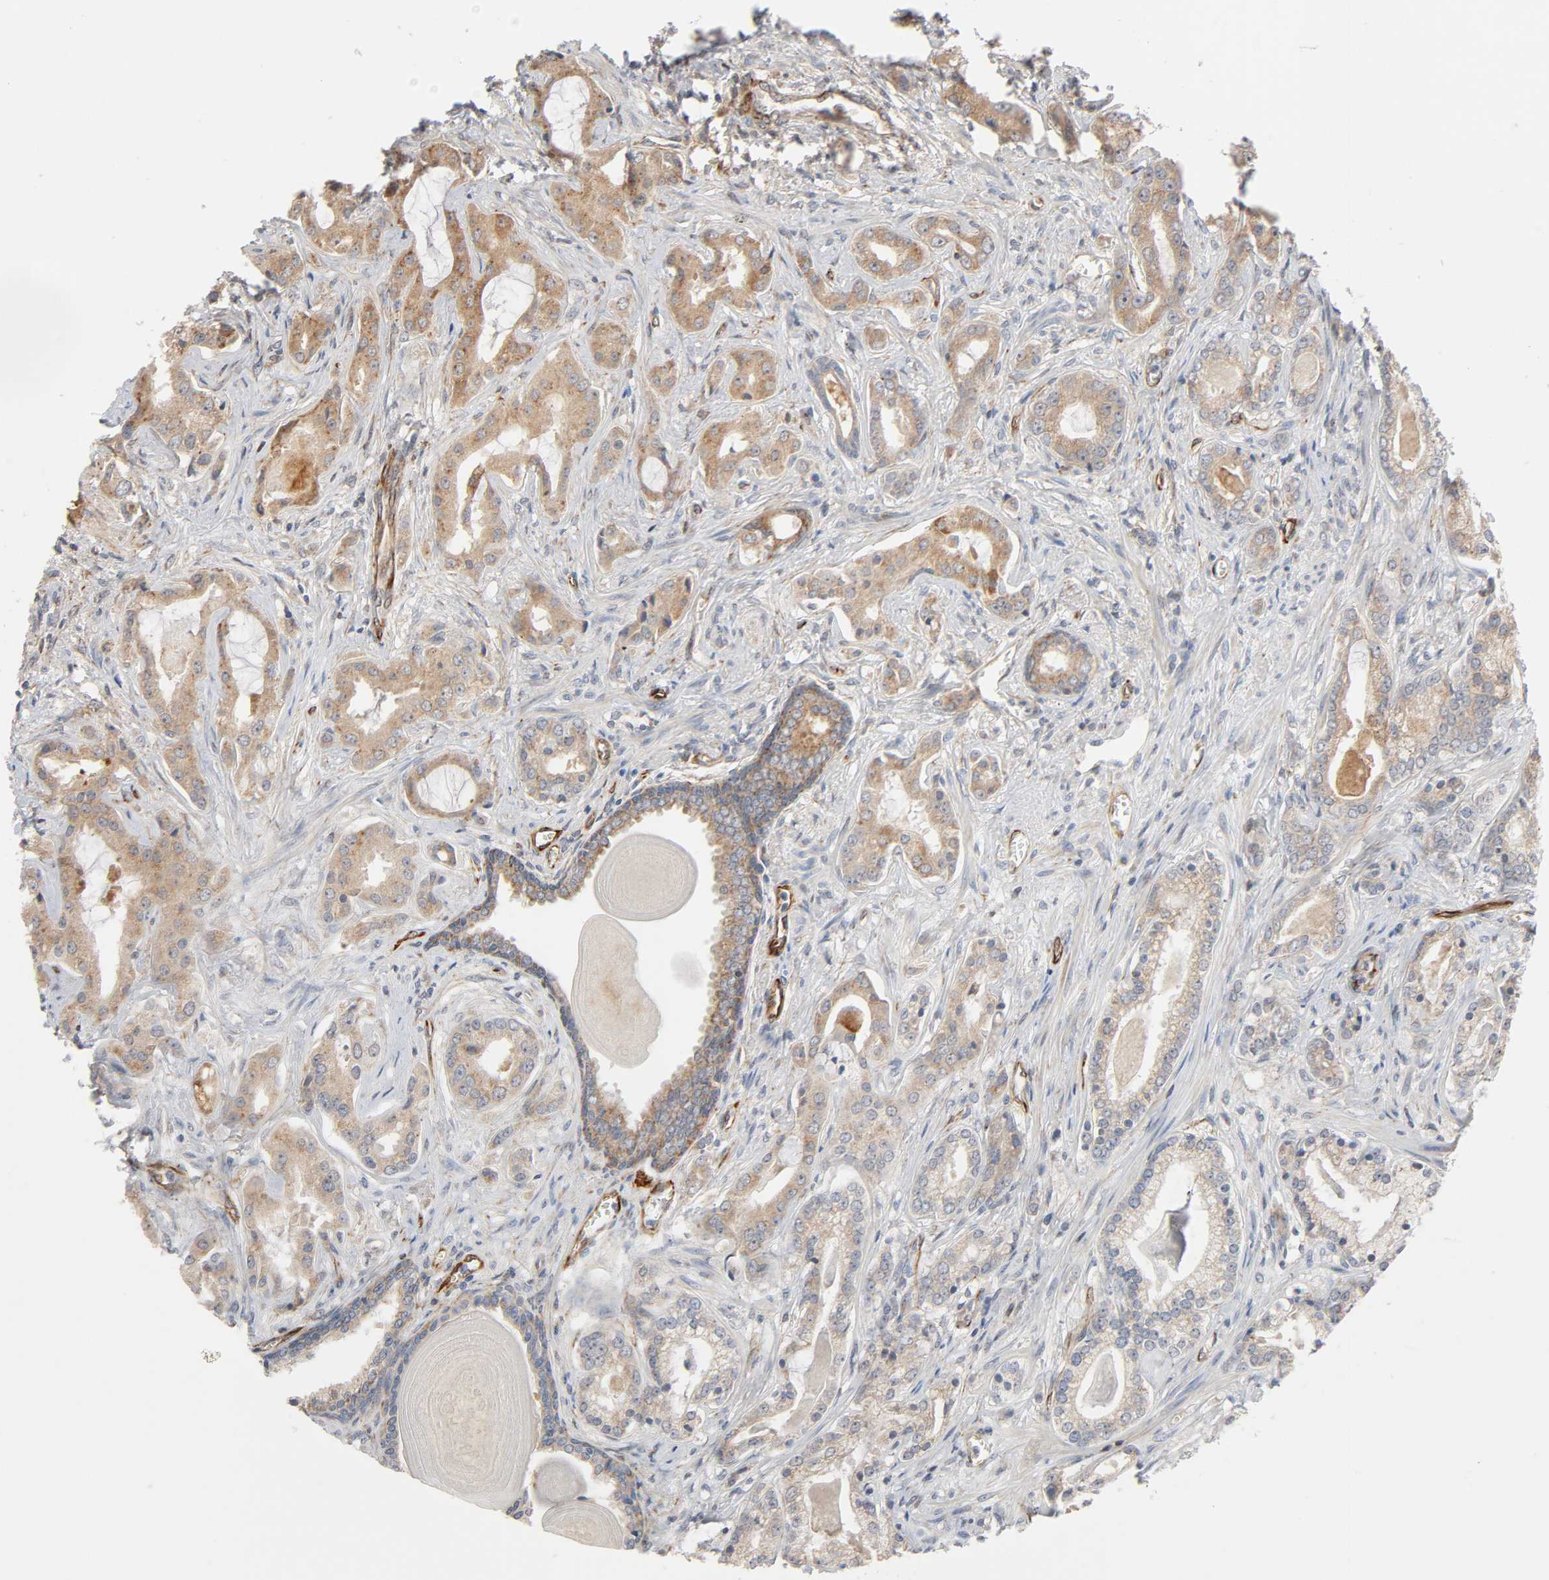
{"staining": {"intensity": "moderate", "quantity": ">75%", "location": "cytoplasmic/membranous"}, "tissue": "prostate cancer", "cell_type": "Tumor cells", "image_type": "cancer", "snomed": [{"axis": "morphology", "description": "Adenocarcinoma, Low grade"}, {"axis": "topography", "description": "Prostate"}], "caption": "Immunohistochemistry image of adenocarcinoma (low-grade) (prostate) stained for a protein (brown), which shows medium levels of moderate cytoplasmic/membranous positivity in approximately >75% of tumor cells.", "gene": "REEP6", "patient": {"sex": "male", "age": 59}}